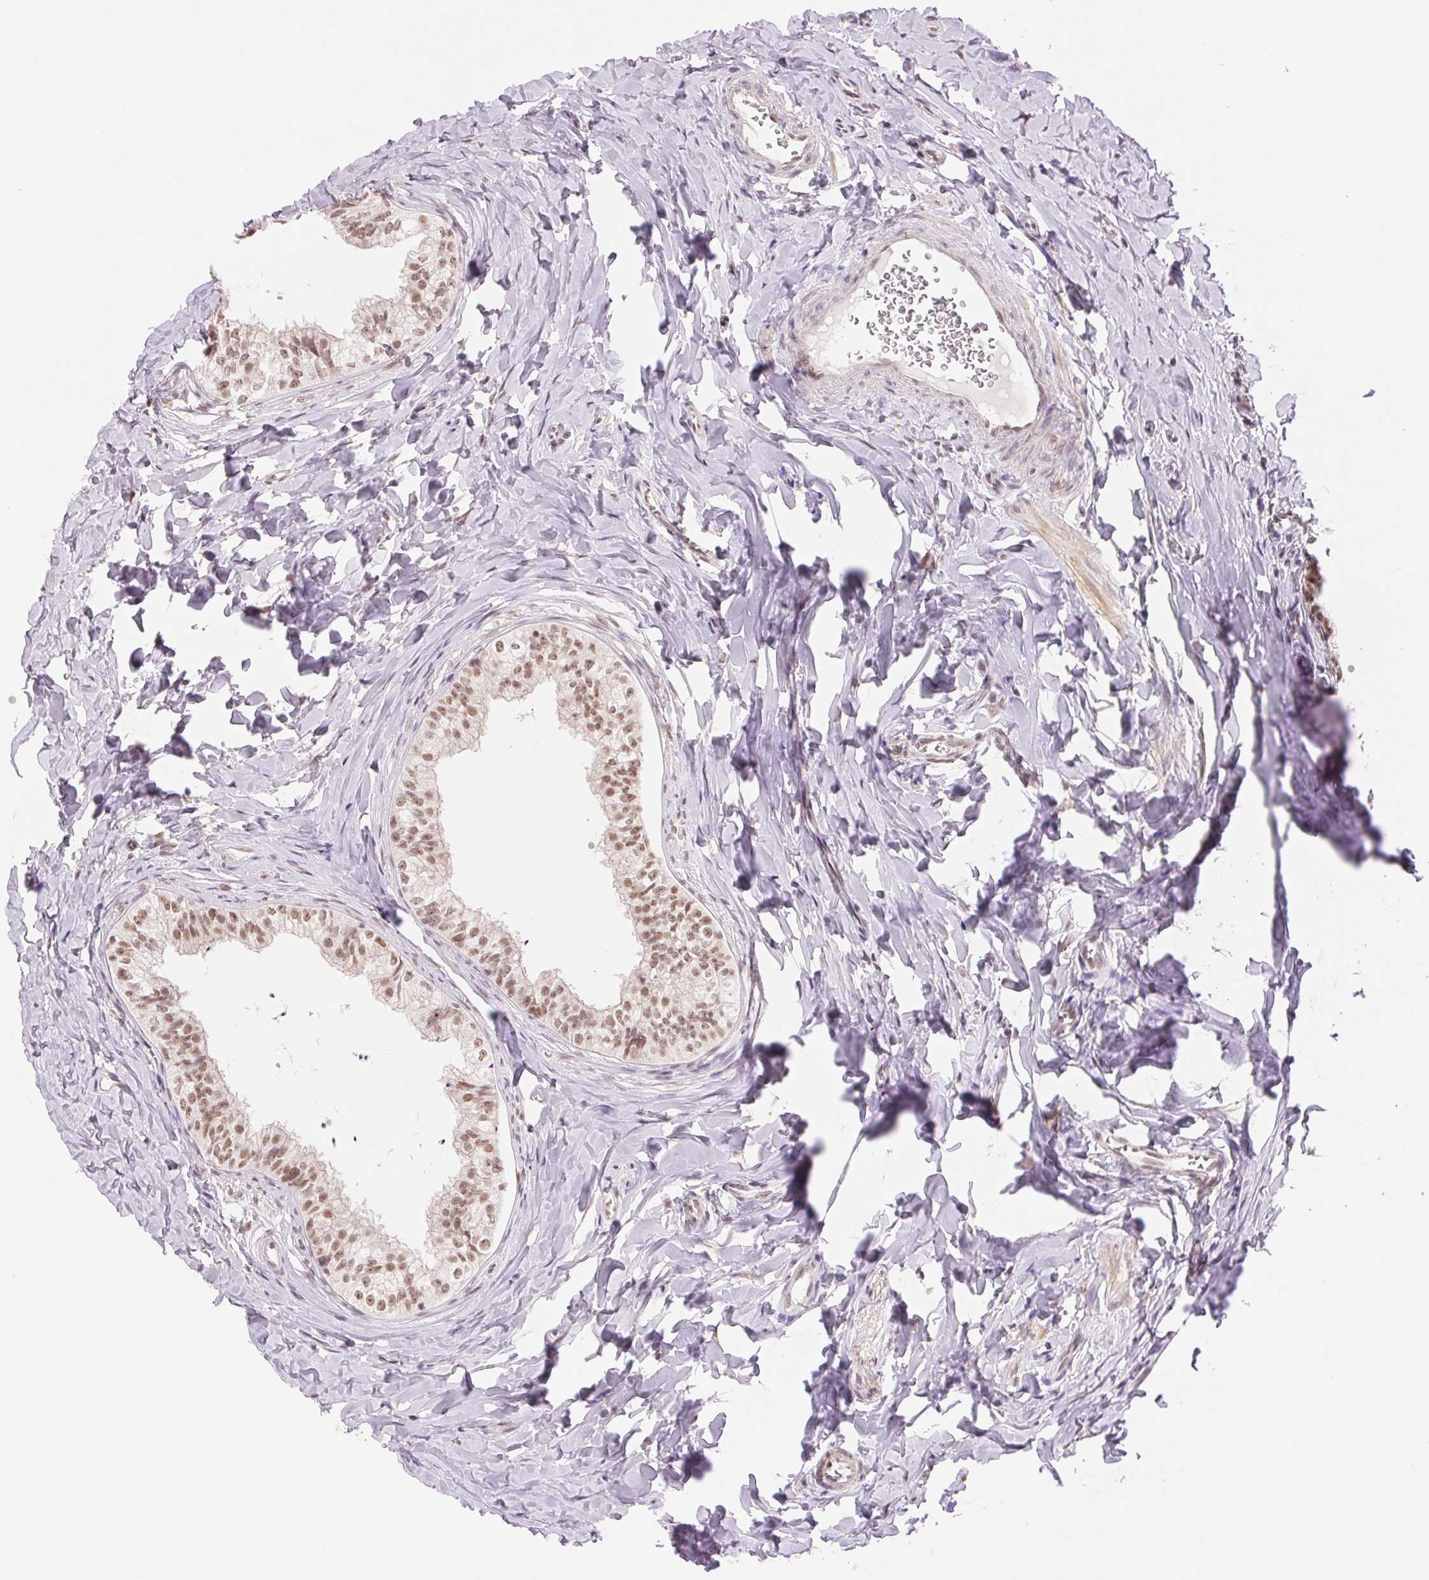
{"staining": {"intensity": "moderate", "quantity": ">75%", "location": "nuclear"}, "tissue": "epididymis", "cell_type": "Glandular cells", "image_type": "normal", "snomed": [{"axis": "morphology", "description": "Normal tissue, NOS"}, {"axis": "topography", "description": "Epididymis"}], "caption": "Epididymis stained with DAB immunohistochemistry demonstrates medium levels of moderate nuclear staining in approximately >75% of glandular cells. Nuclei are stained in blue.", "gene": "RPRD1B", "patient": {"sex": "male", "age": 24}}